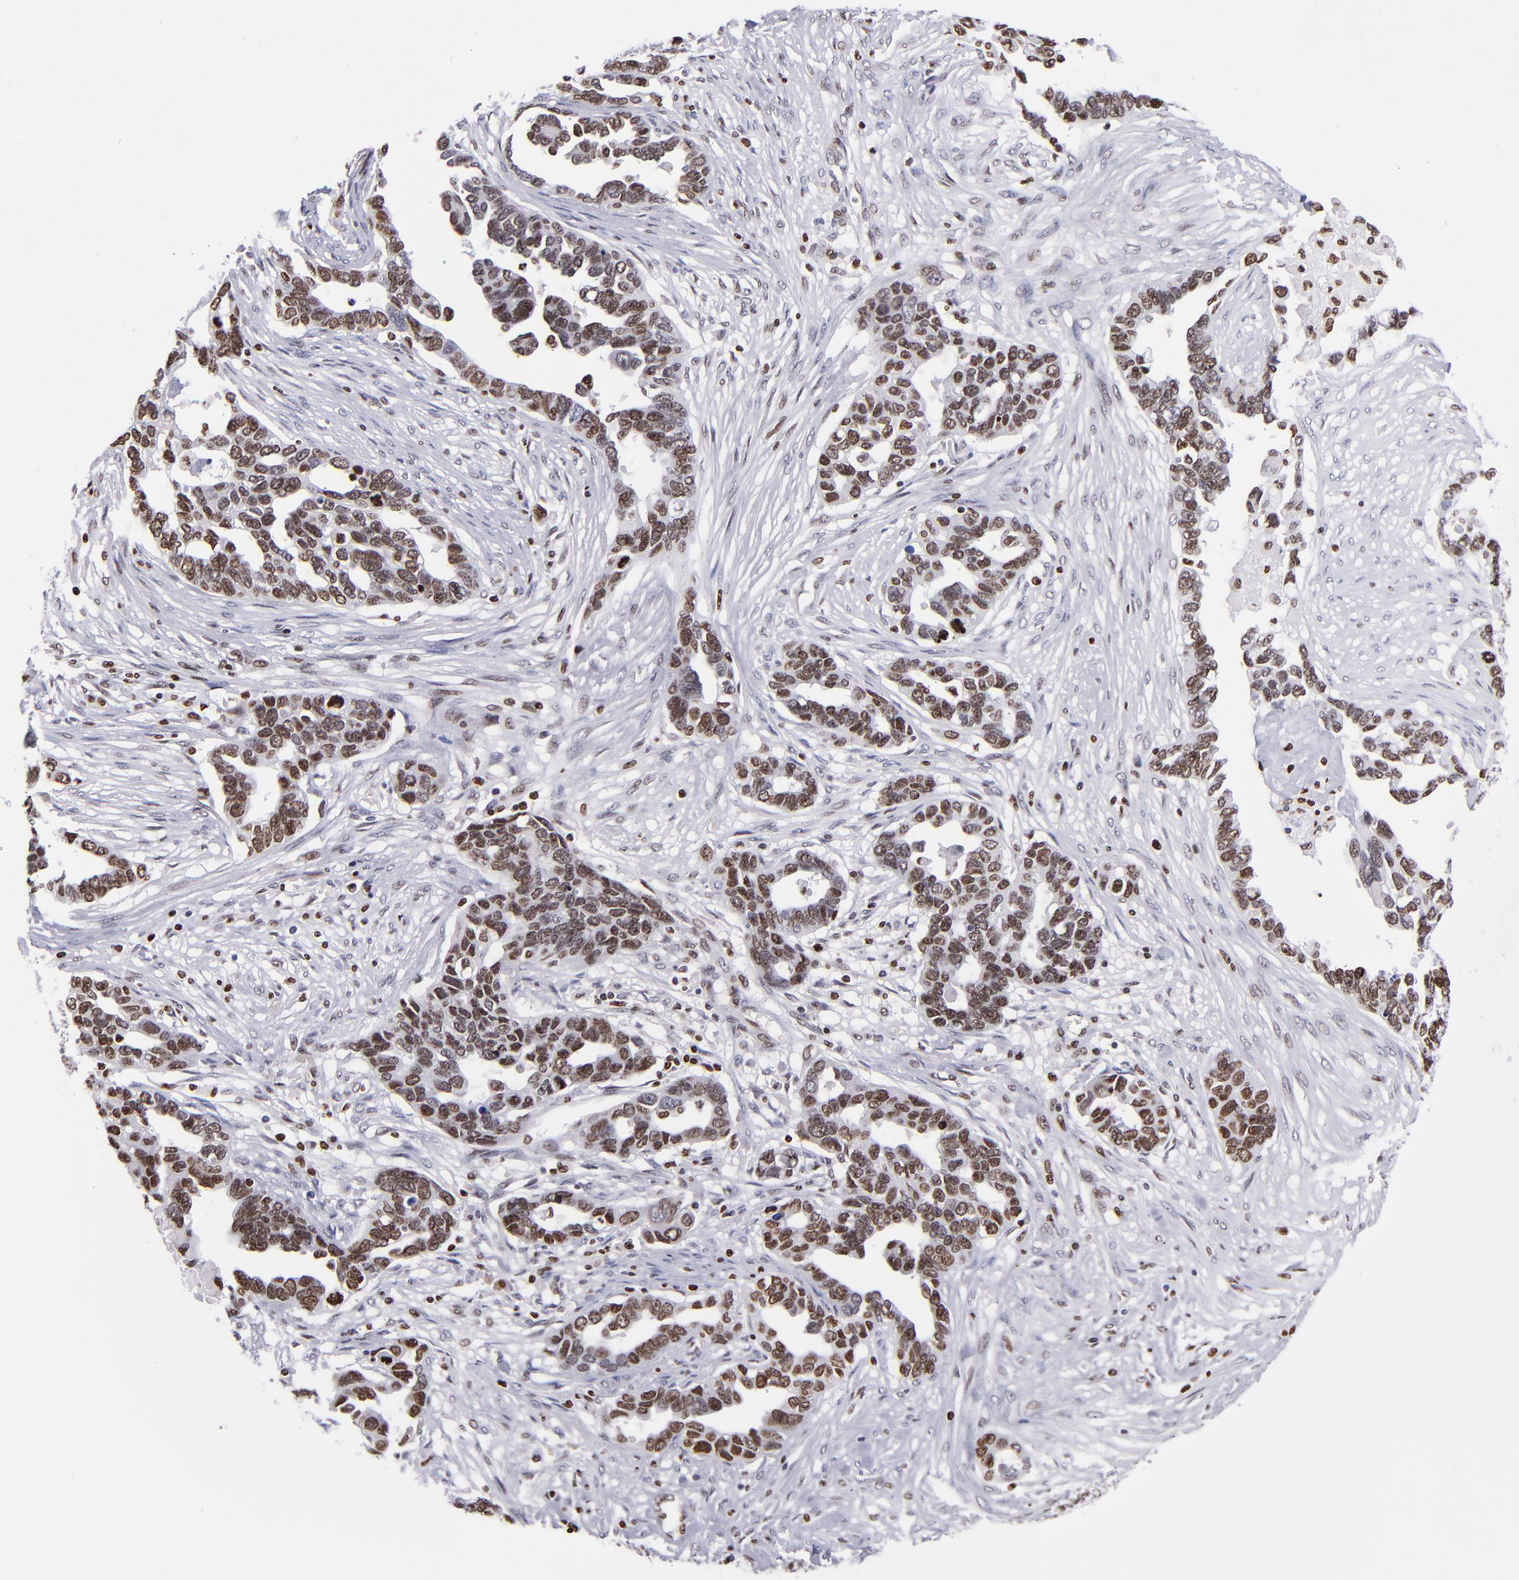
{"staining": {"intensity": "moderate", "quantity": ">75%", "location": "nuclear"}, "tissue": "ovarian cancer", "cell_type": "Tumor cells", "image_type": "cancer", "snomed": [{"axis": "morphology", "description": "Cystadenocarcinoma, serous, NOS"}, {"axis": "topography", "description": "Ovary"}], "caption": "Immunohistochemistry (IHC) image of ovarian cancer stained for a protein (brown), which demonstrates medium levels of moderate nuclear positivity in approximately >75% of tumor cells.", "gene": "CDKL5", "patient": {"sex": "female", "age": 54}}